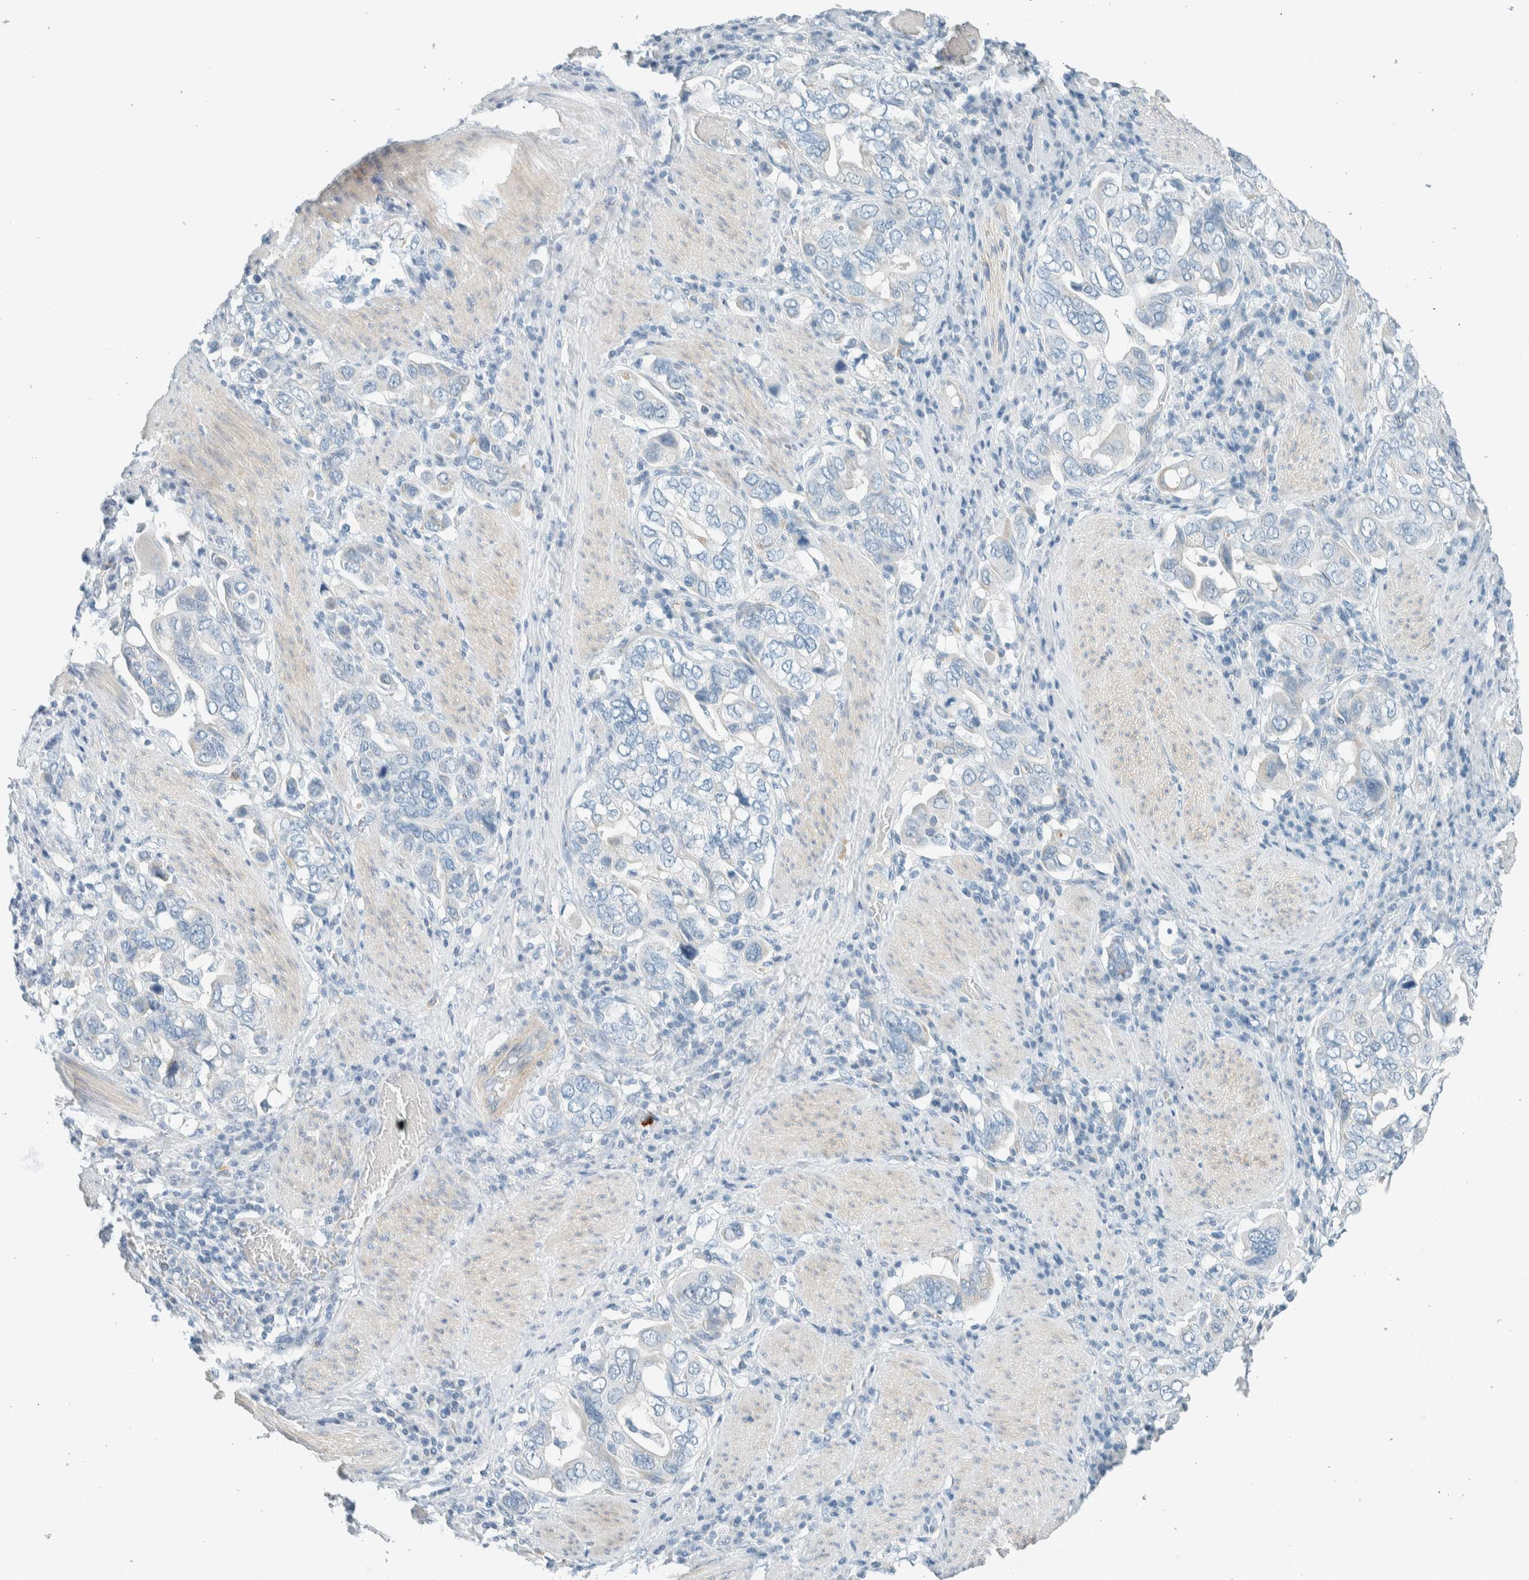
{"staining": {"intensity": "negative", "quantity": "none", "location": "none"}, "tissue": "stomach cancer", "cell_type": "Tumor cells", "image_type": "cancer", "snomed": [{"axis": "morphology", "description": "Adenocarcinoma, NOS"}, {"axis": "topography", "description": "Stomach, upper"}], "caption": "A histopathology image of stomach cancer (adenocarcinoma) stained for a protein shows no brown staining in tumor cells.", "gene": "SLFN12", "patient": {"sex": "male", "age": 62}}